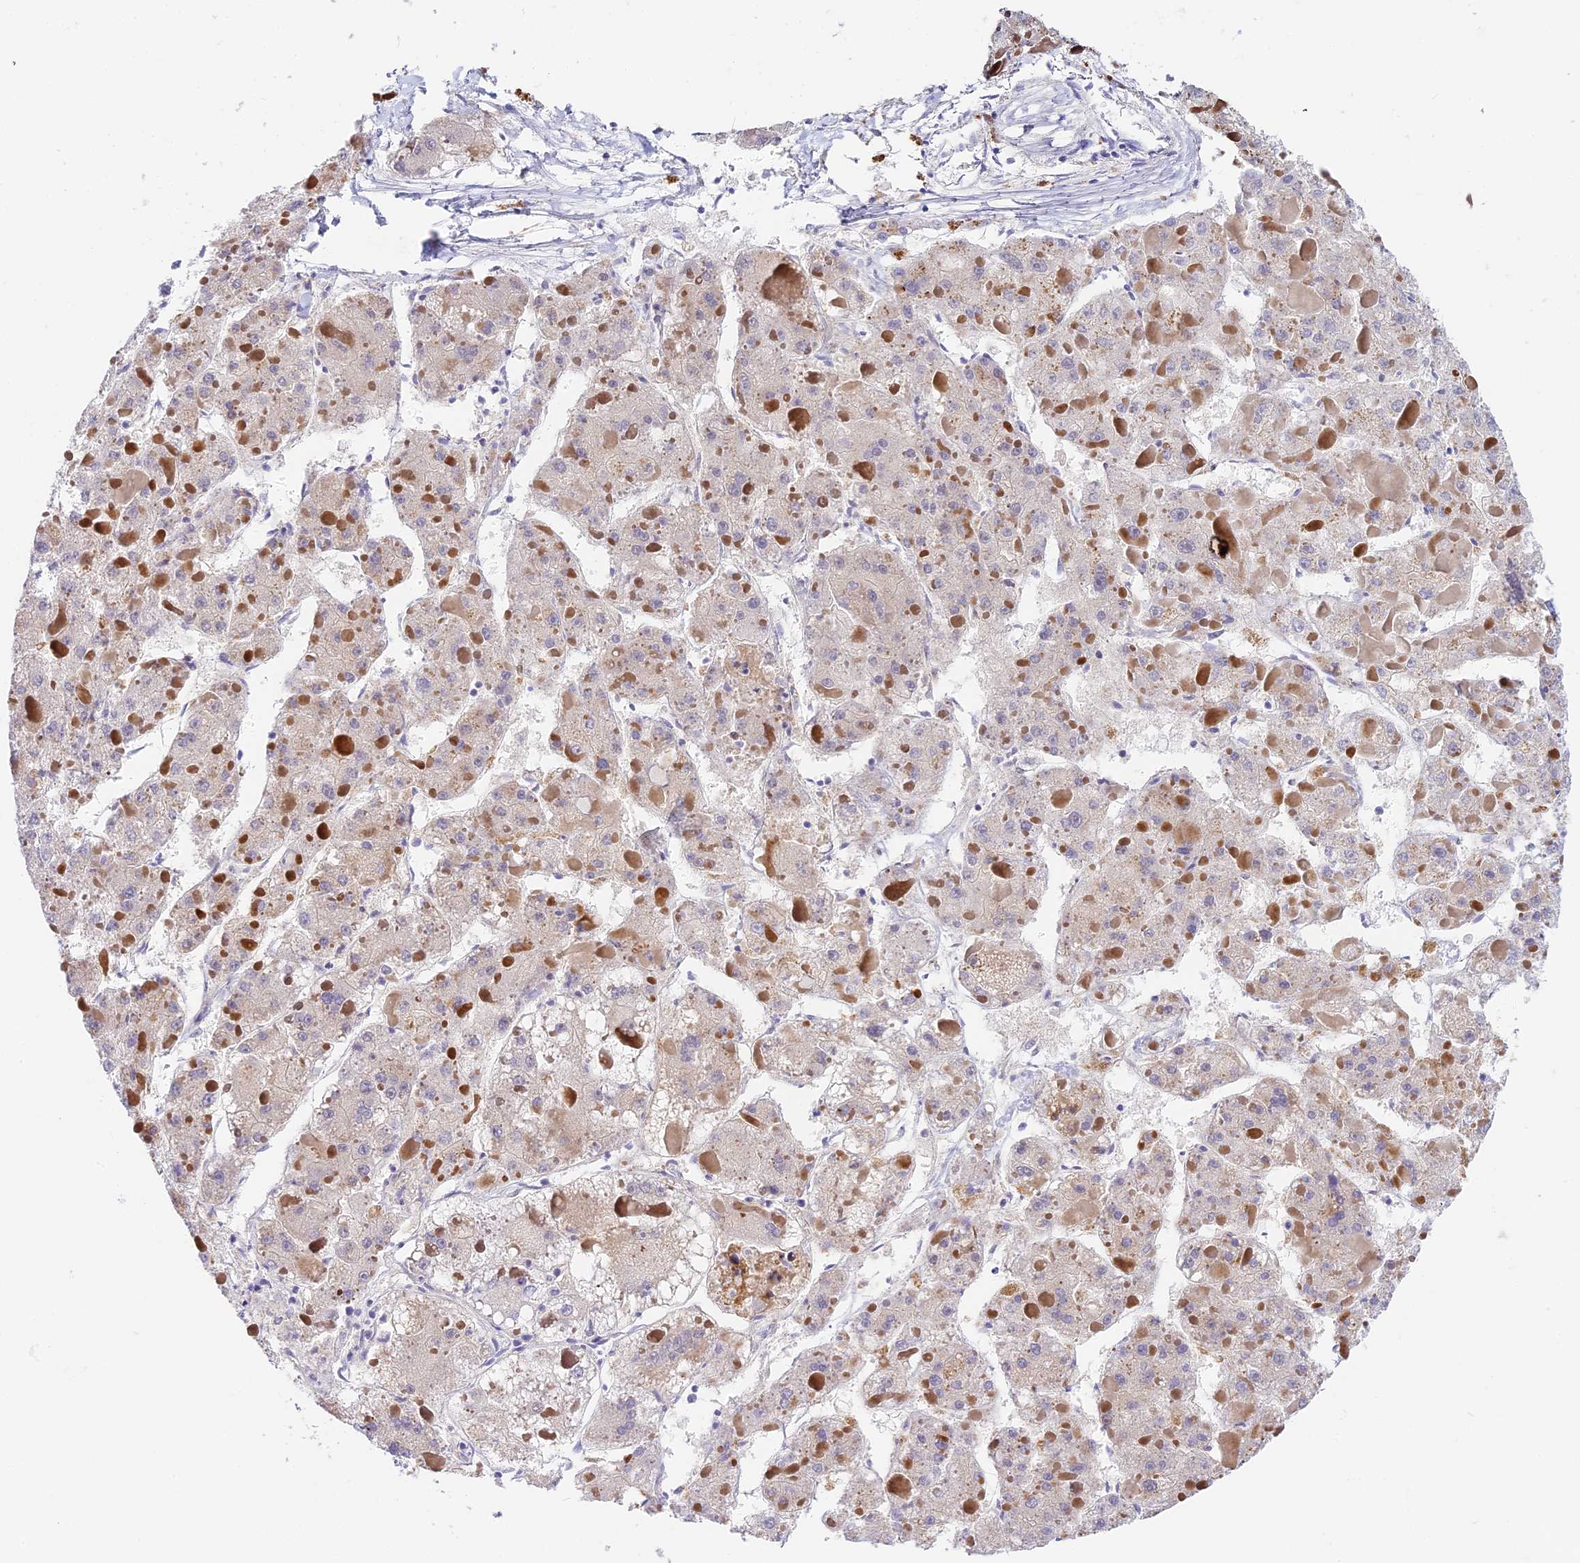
{"staining": {"intensity": "negative", "quantity": "none", "location": "none"}, "tissue": "liver cancer", "cell_type": "Tumor cells", "image_type": "cancer", "snomed": [{"axis": "morphology", "description": "Carcinoma, Hepatocellular, NOS"}, {"axis": "topography", "description": "Liver"}], "caption": "This photomicrograph is of liver cancer (hepatocellular carcinoma) stained with immunohistochemistry (IHC) to label a protein in brown with the nuclei are counter-stained blue. There is no expression in tumor cells. (Stains: DAB (3,3'-diaminobenzidine) IHC with hematoxylin counter stain, Microscopy: brightfield microscopy at high magnification).", "gene": "MIDN", "patient": {"sex": "female", "age": 73}}